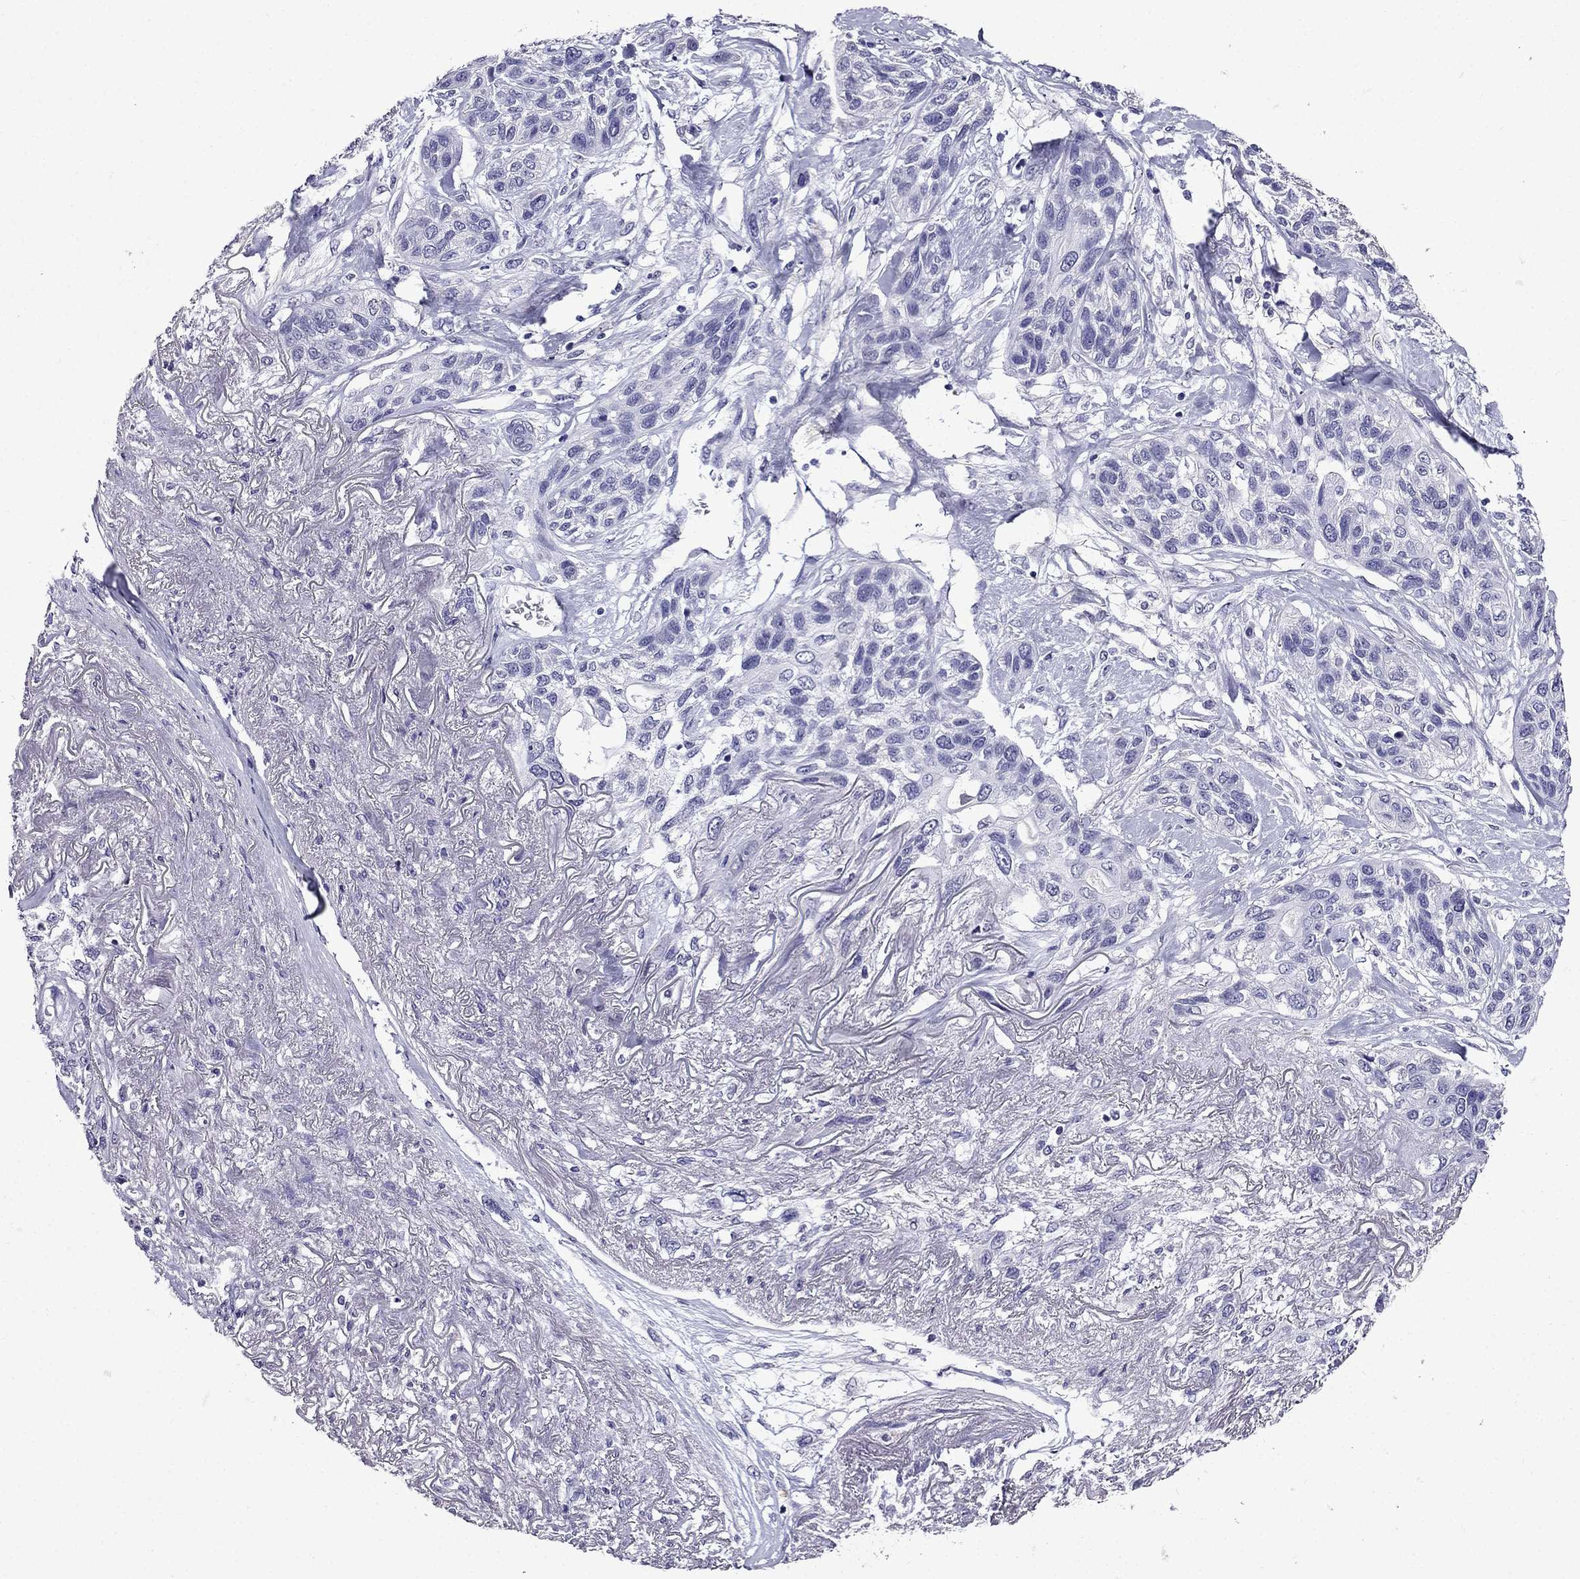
{"staining": {"intensity": "negative", "quantity": "none", "location": "none"}, "tissue": "lung cancer", "cell_type": "Tumor cells", "image_type": "cancer", "snomed": [{"axis": "morphology", "description": "Squamous cell carcinoma, NOS"}, {"axis": "topography", "description": "Lung"}], "caption": "Immunohistochemistry micrograph of neoplastic tissue: squamous cell carcinoma (lung) stained with DAB (3,3'-diaminobenzidine) reveals no significant protein expression in tumor cells. (DAB (3,3'-diaminobenzidine) immunohistochemistry (IHC), high magnification).", "gene": "DNAH17", "patient": {"sex": "female", "age": 70}}